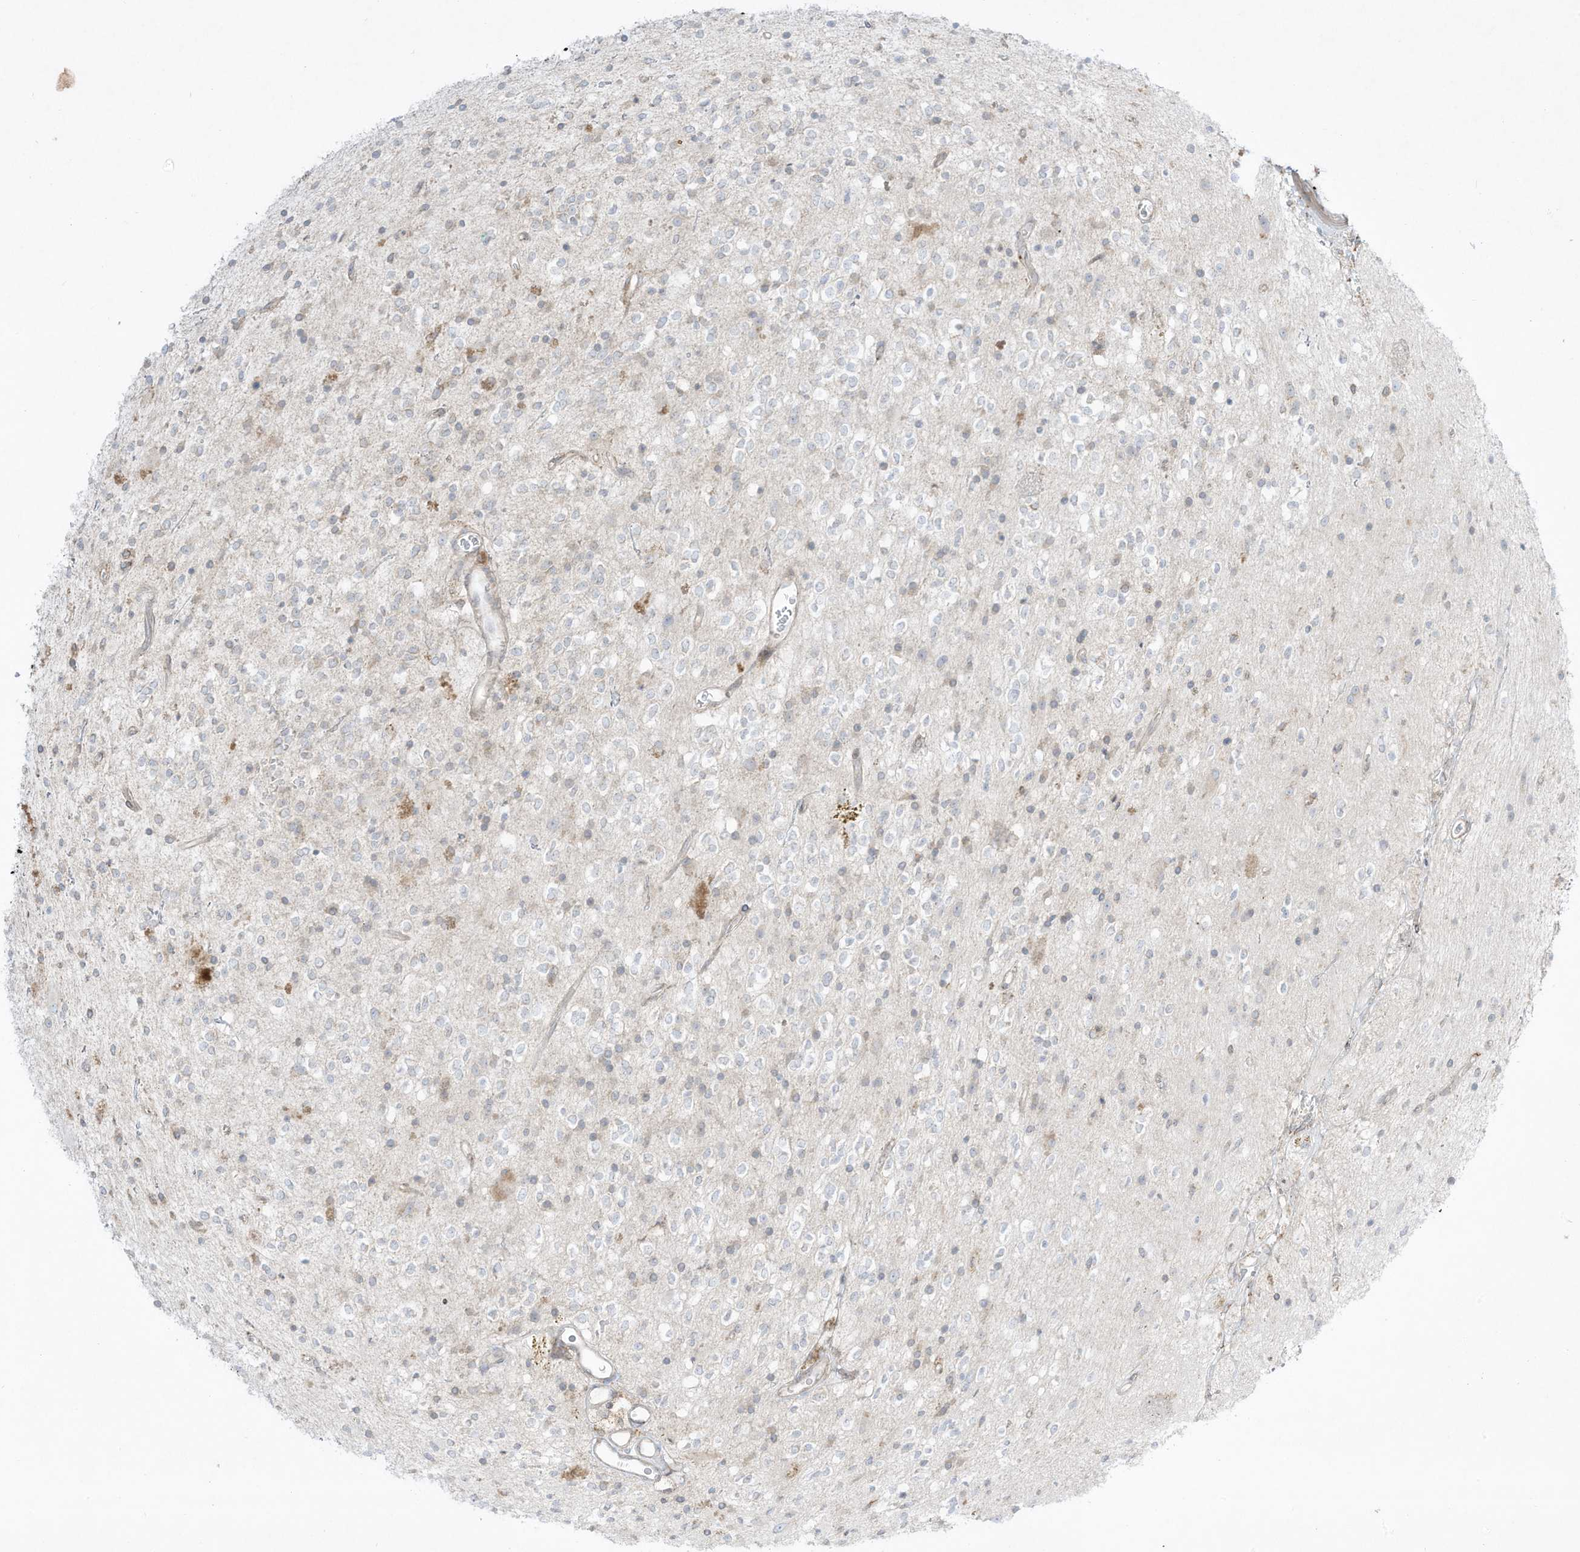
{"staining": {"intensity": "negative", "quantity": "none", "location": "none"}, "tissue": "glioma", "cell_type": "Tumor cells", "image_type": "cancer", "snomed": [{"axis": "morphology", "description": "Glioma, malignant, High grade"}, {"axis": "topography", "description": "Brain"}], "caption": "The histopathology image displays no significant expression in tumor cells of glioma.", "gene": "PTK6", "patient": {"sex": "male", "age": 34}}